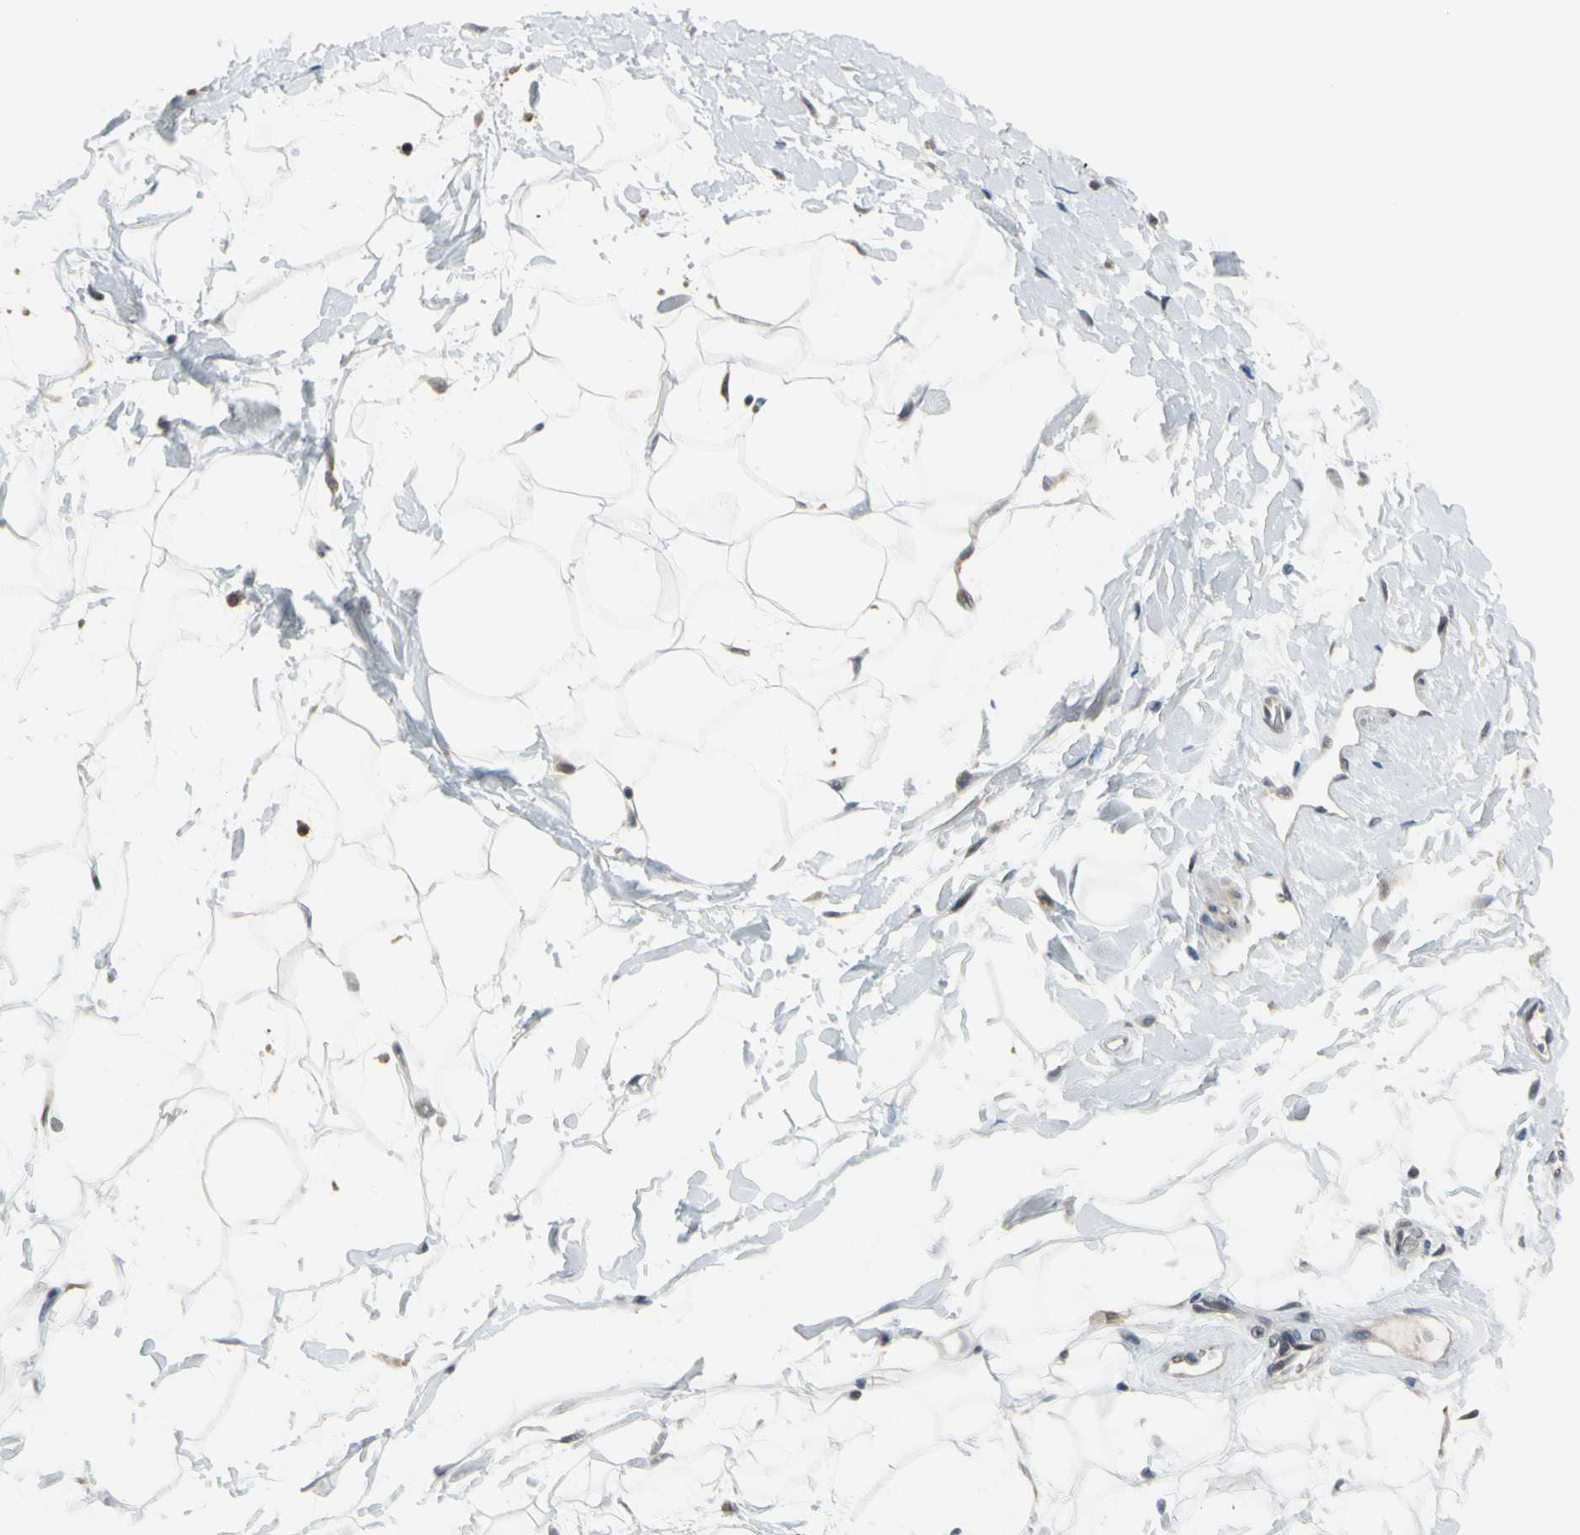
{"staining": {"intensity": "negative", "quantity": "none", "location": "none"}, "tissue": "adipose tissue", "cell_type": "Adipocytes", "image_type": "normal", "snomed": [{"axis": "morphology", "description": "Normal tissue, NOS"}, {"axis": "topography", "description": "Soft tissue"}], "caption": "Immunohistochemistry (IHC) image of unremarkable adipose tissue: adipose tissue stained with DAB displays no significant protein positivity in adipocytes.", "gene": "HSPA4", "patient": {"sex": "male", "age": 72}}